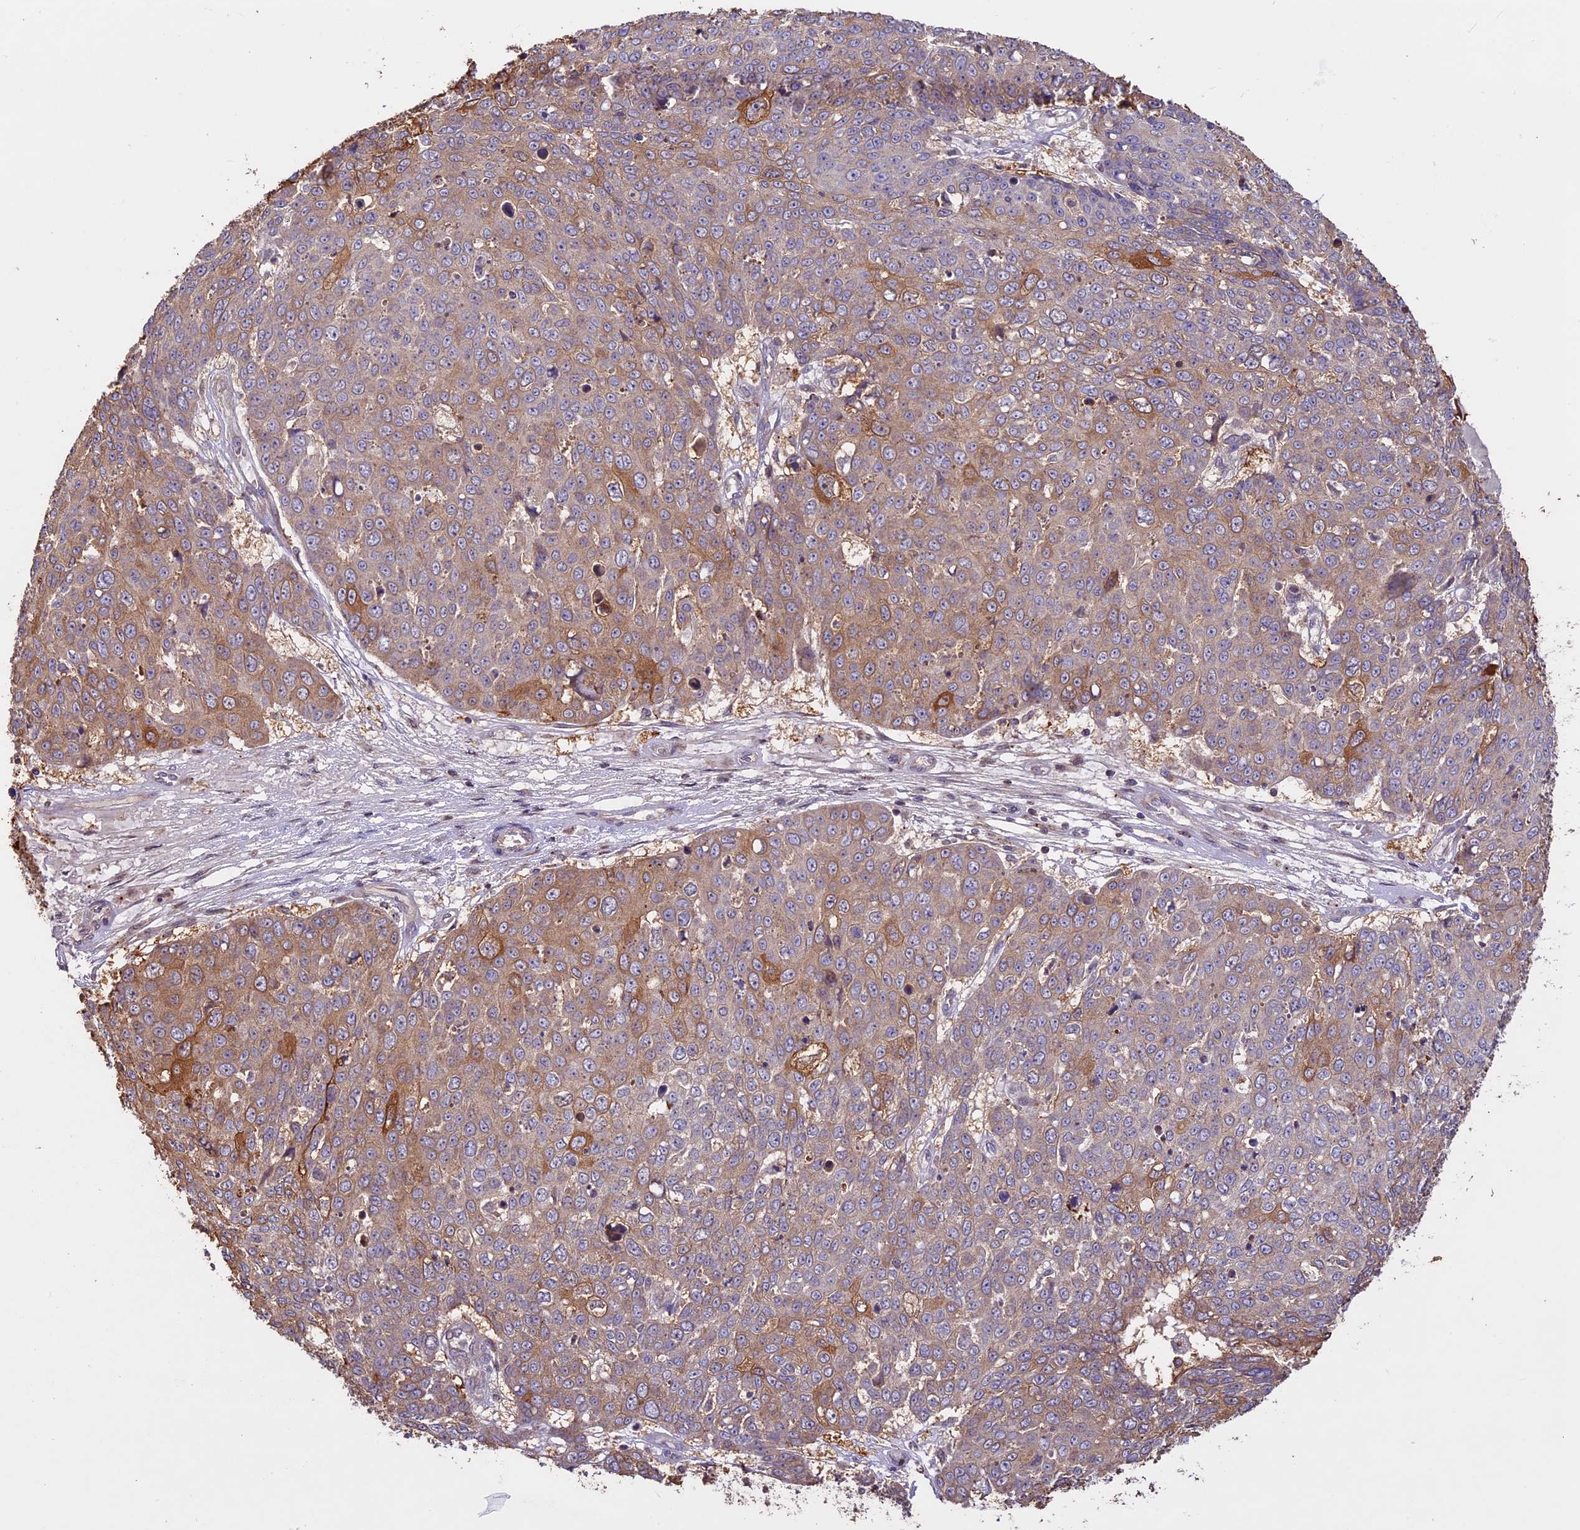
{"staining": {"intensity": "moderate", "quantity": "25%-75%", "location": "cytoplasmic/membranous"}, "tissue": "skin cancer", "cell_type": "Tumor cells", "image_type": "cancer", "snomed": [{"axis": "morphology", "description": "Normal tissue, NOS"}, {"axis": "morphology", "description": "Squamous cell carcinoma, NOS"}, {"axis": "topography", "description": "Skin"}], "caption": "This is a photomicrograph of immunohistochemistry (IHC) staining of squamous cell carcinoma (skin), which shows moderate expression in the cytoplasmic/membranous of tumor cells.", "gene": "BCAS4", "patient": {"sex": "male", "age": 72}}